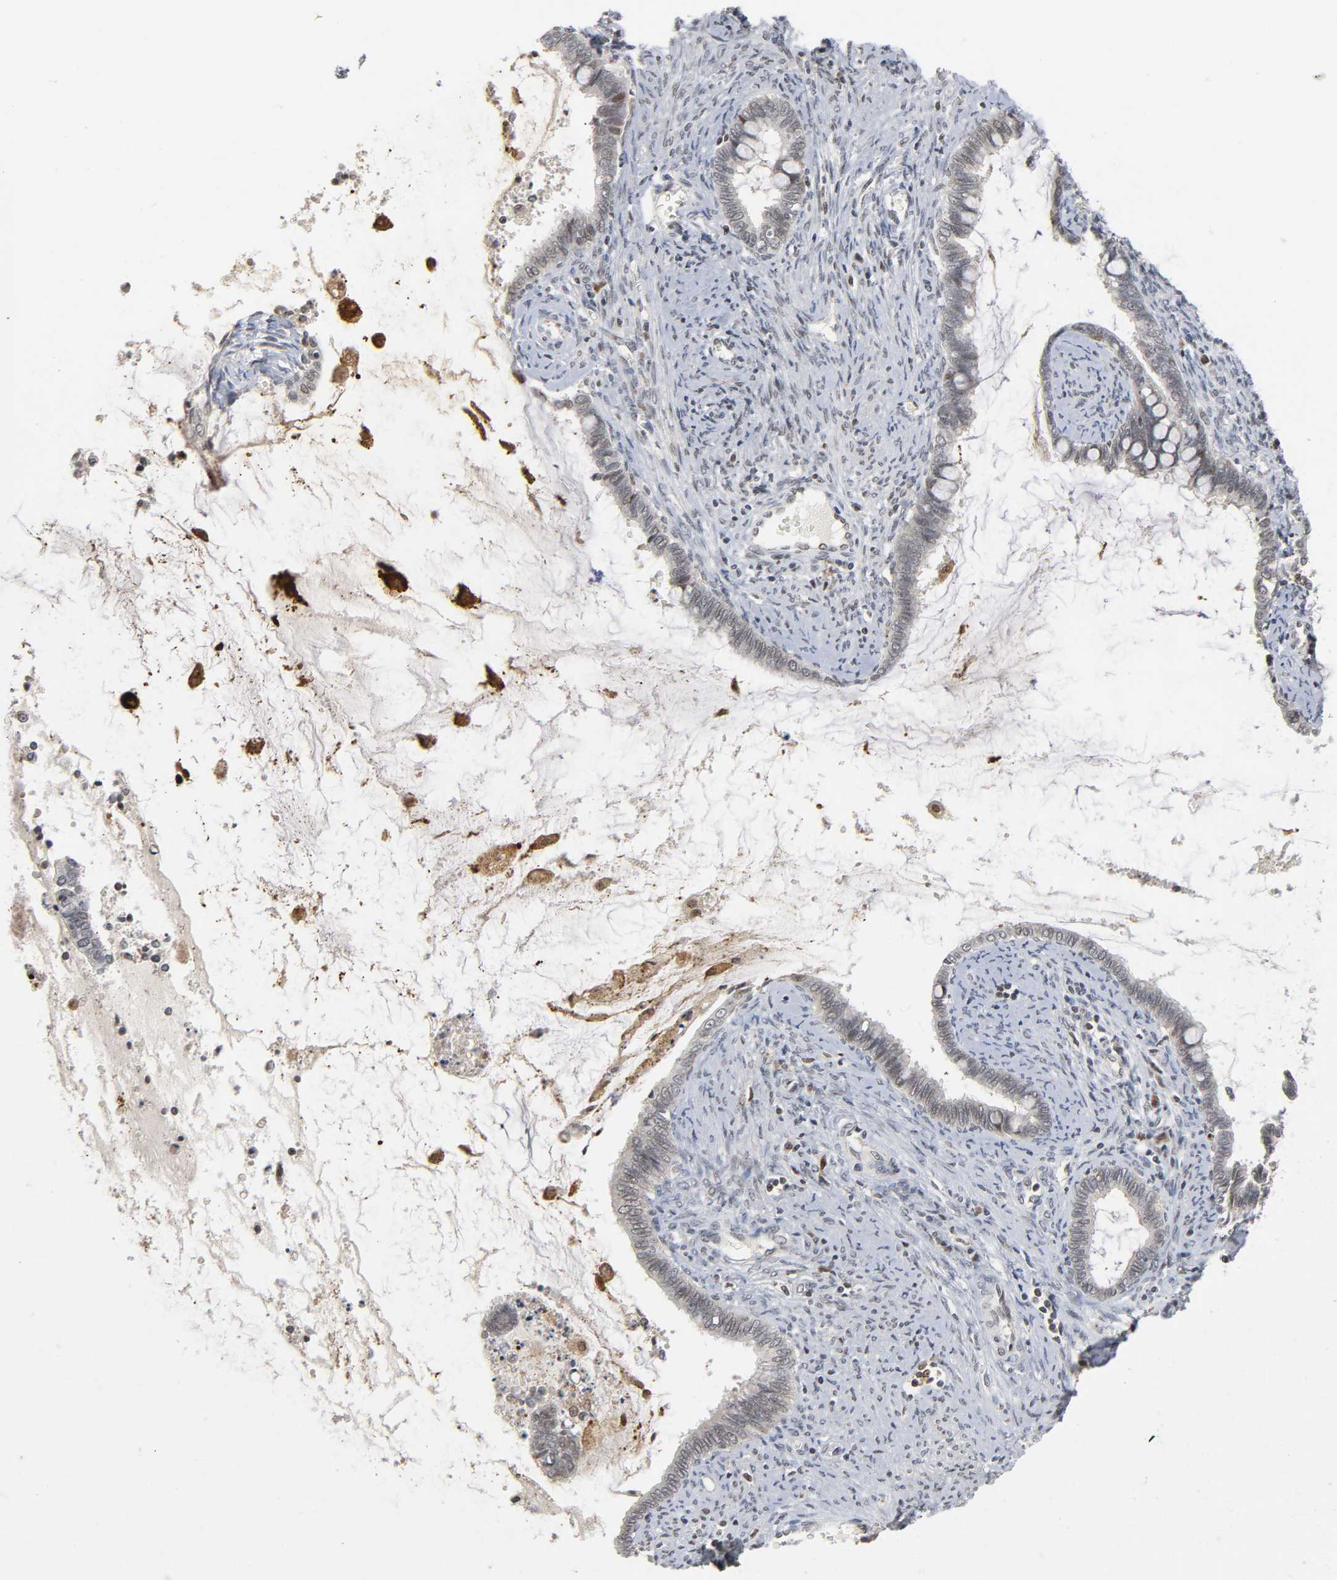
{"staining": {"intensity": "negative", "quantity": "none", "location": "none"}, "tissue": "cervical cancer", "cell_type": "Tumor cells", "image_type": "cancer", "snomed": [{"axis": "morphology", "description": "Adenocarcinoma, NOS"}, {"axis": "topography", "description": "Cervix"}], "caption": "This histopathology image is of adenocarcinoma (cervical) stained with immunohistochemistry to label a protein in brown with the nuclei are counter-stained blue. There is no staining in tumor cells. The staining was performed using DAB (3,3'-diaminobenzidine) to visualize the protein expression in brown, while the nuclei were stained in blue with hematoxylin (Magnification: 20x).", "gene": "KAT2B", "patient": {"sex": "female", "age": 44}}